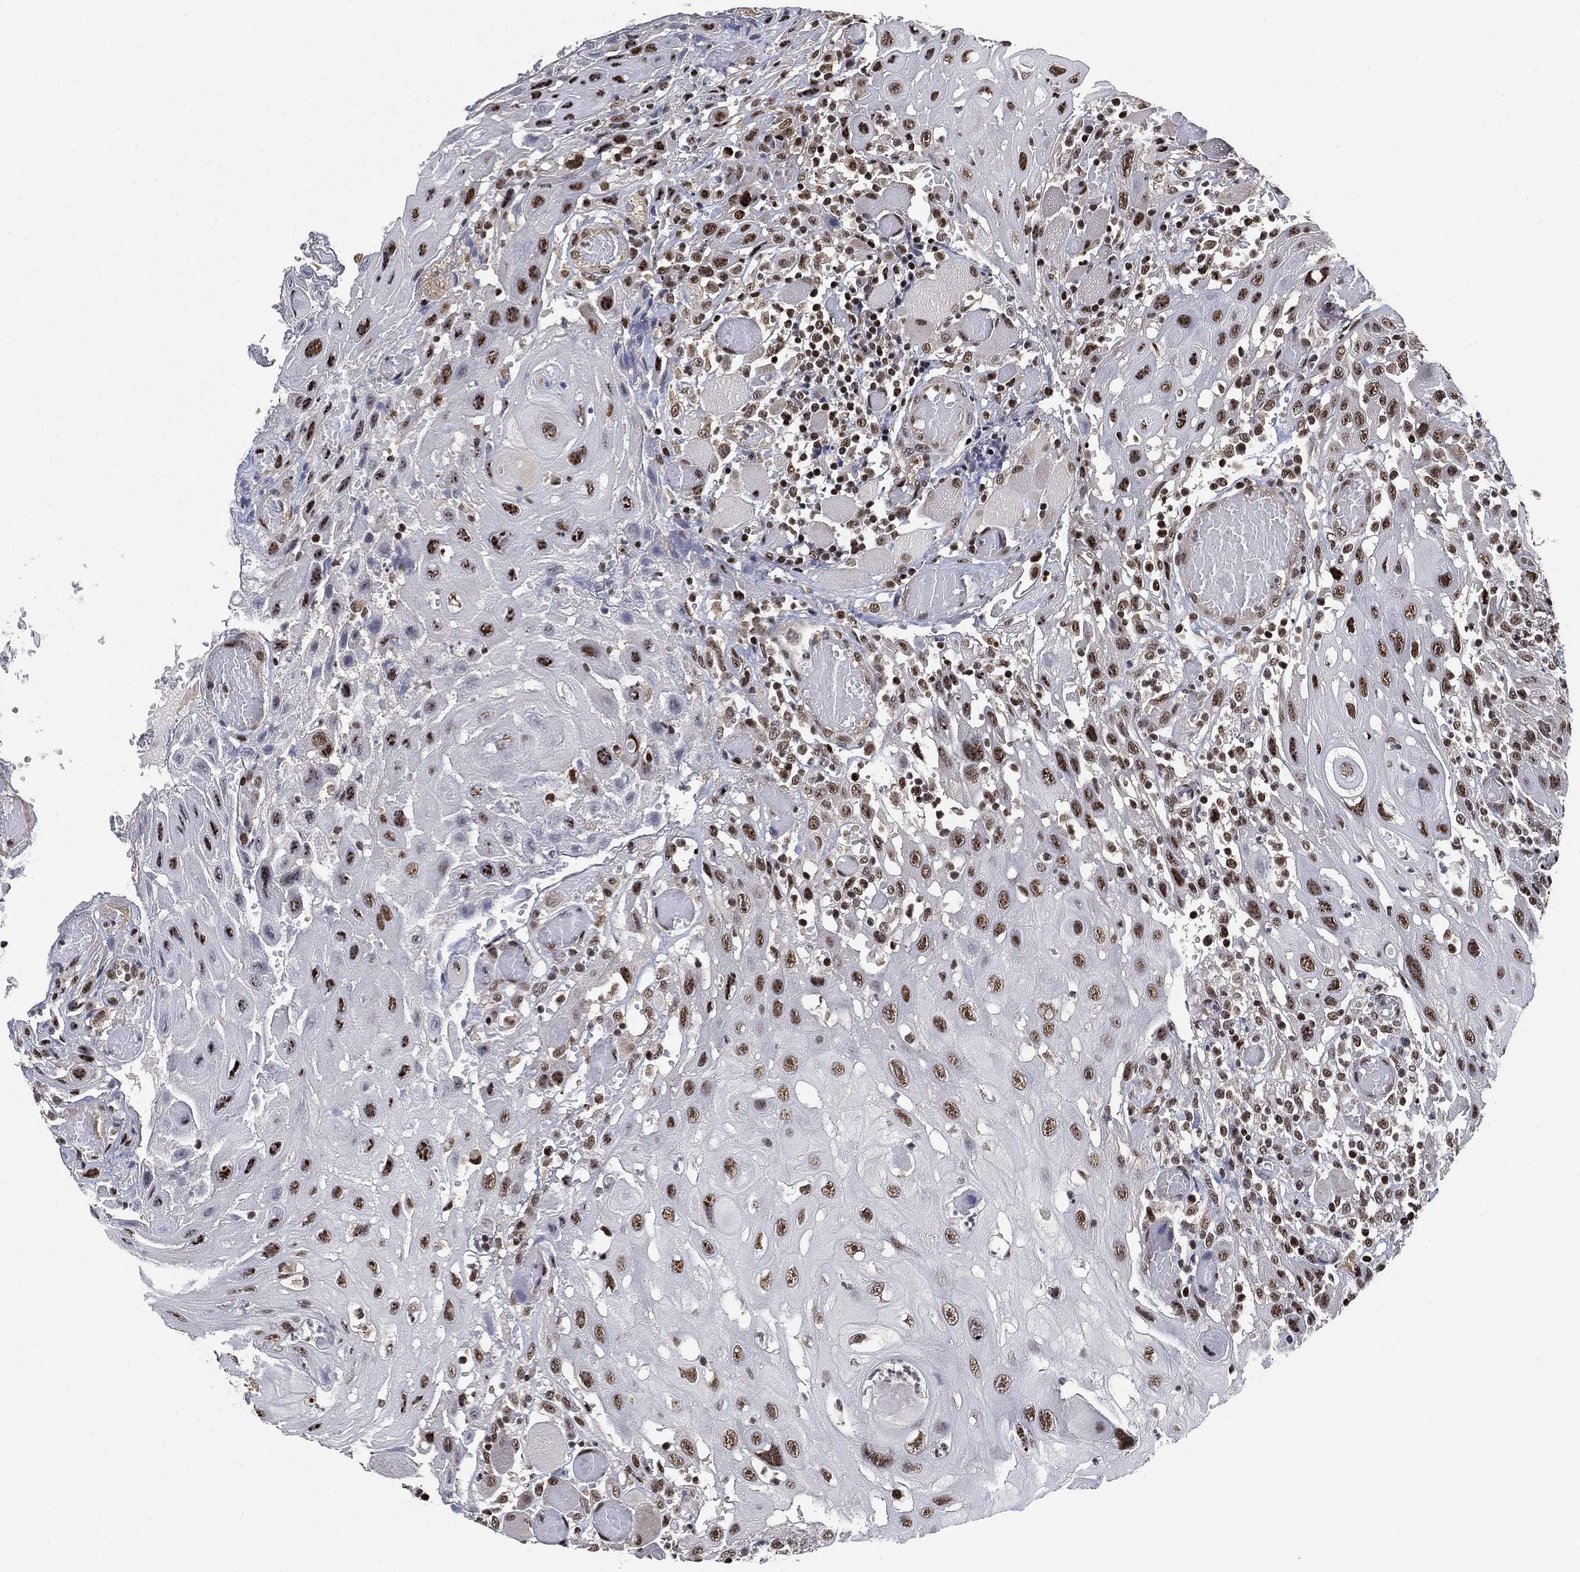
{"staining": {"intensity": "moderate", "quantity": "25%-75%", "location": "nuclear"}, "tissue": "head and neck cancer", "cell_type": "Tumor cells", "image_type": "cancer", "snomed": [{"axis": "morphology", "description": "Normal tissue, NOS"}, {"axis": "morphology", "description": "Squamous cell carcinoma, NOS"}, {"axis": "topography", "description": "Oral tissue"}, {"axis": "topography", "description": "Head-Neck"}], "caption": "Head and neck squamous cell carcinoma stained for a protein exhibits moderate nuclear positivity in tumor cells.", "gene": "ZSCAN30", "patient": {"sex": "male", "age": 71}}